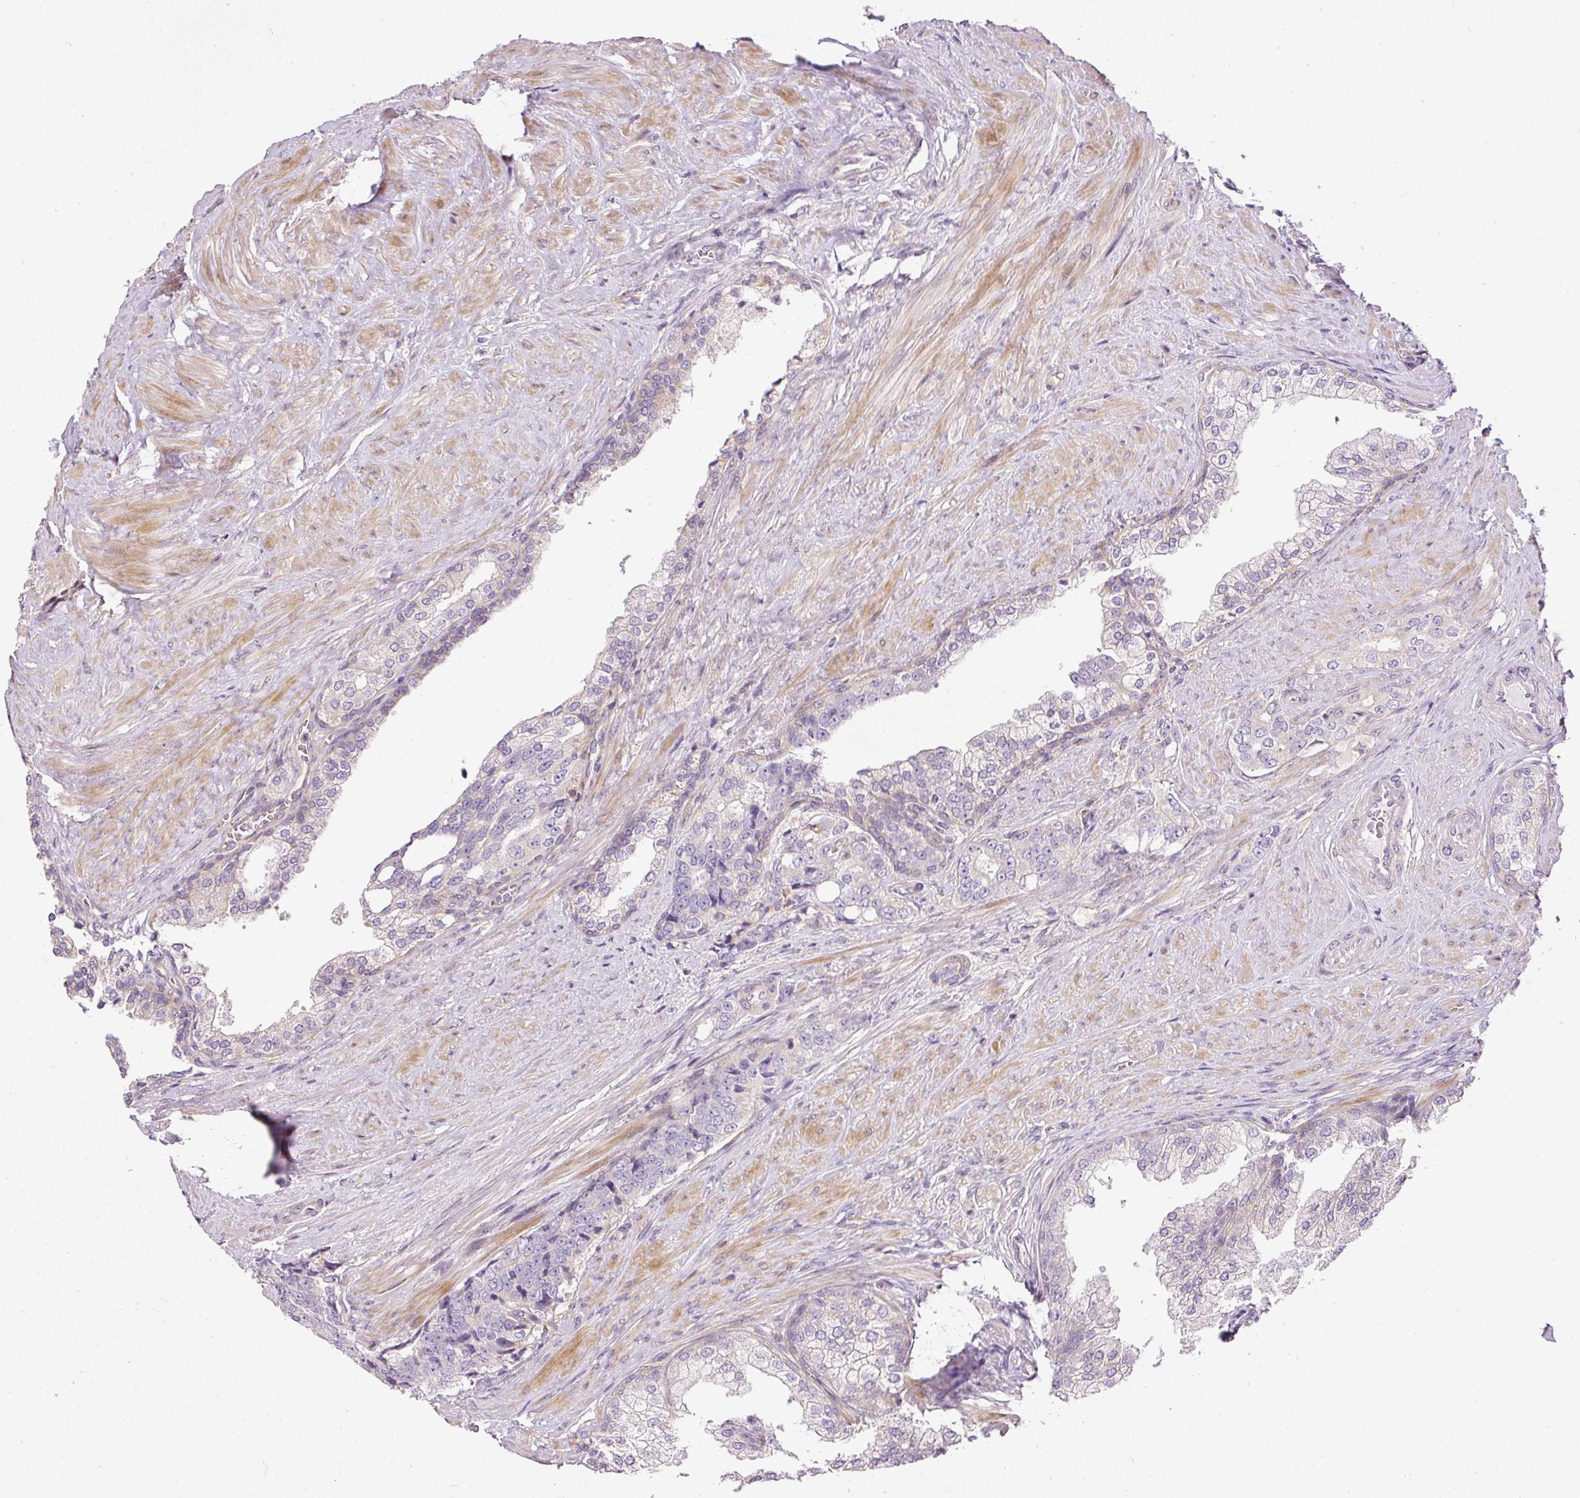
{"staining": {"intensity": "negative", "quantity": "none", "location": "none"}, "tissue": "prostate cancer", "cell_type": "Tumor cells", "image_type": "cancer", "snomed": [{"axis": "morphology", "description": "Adenocarcinoma, High grade"}, {"axis": "topography", "description": "Prostate"}], "caption": "DAB (3,3'-diaminobenzidine) immunohistochemical staining of human prostate cancer shows no significant expression in tumor cells.", "gene": "TBC1D2B", "patient": {"sex": "male", "age": 67}}